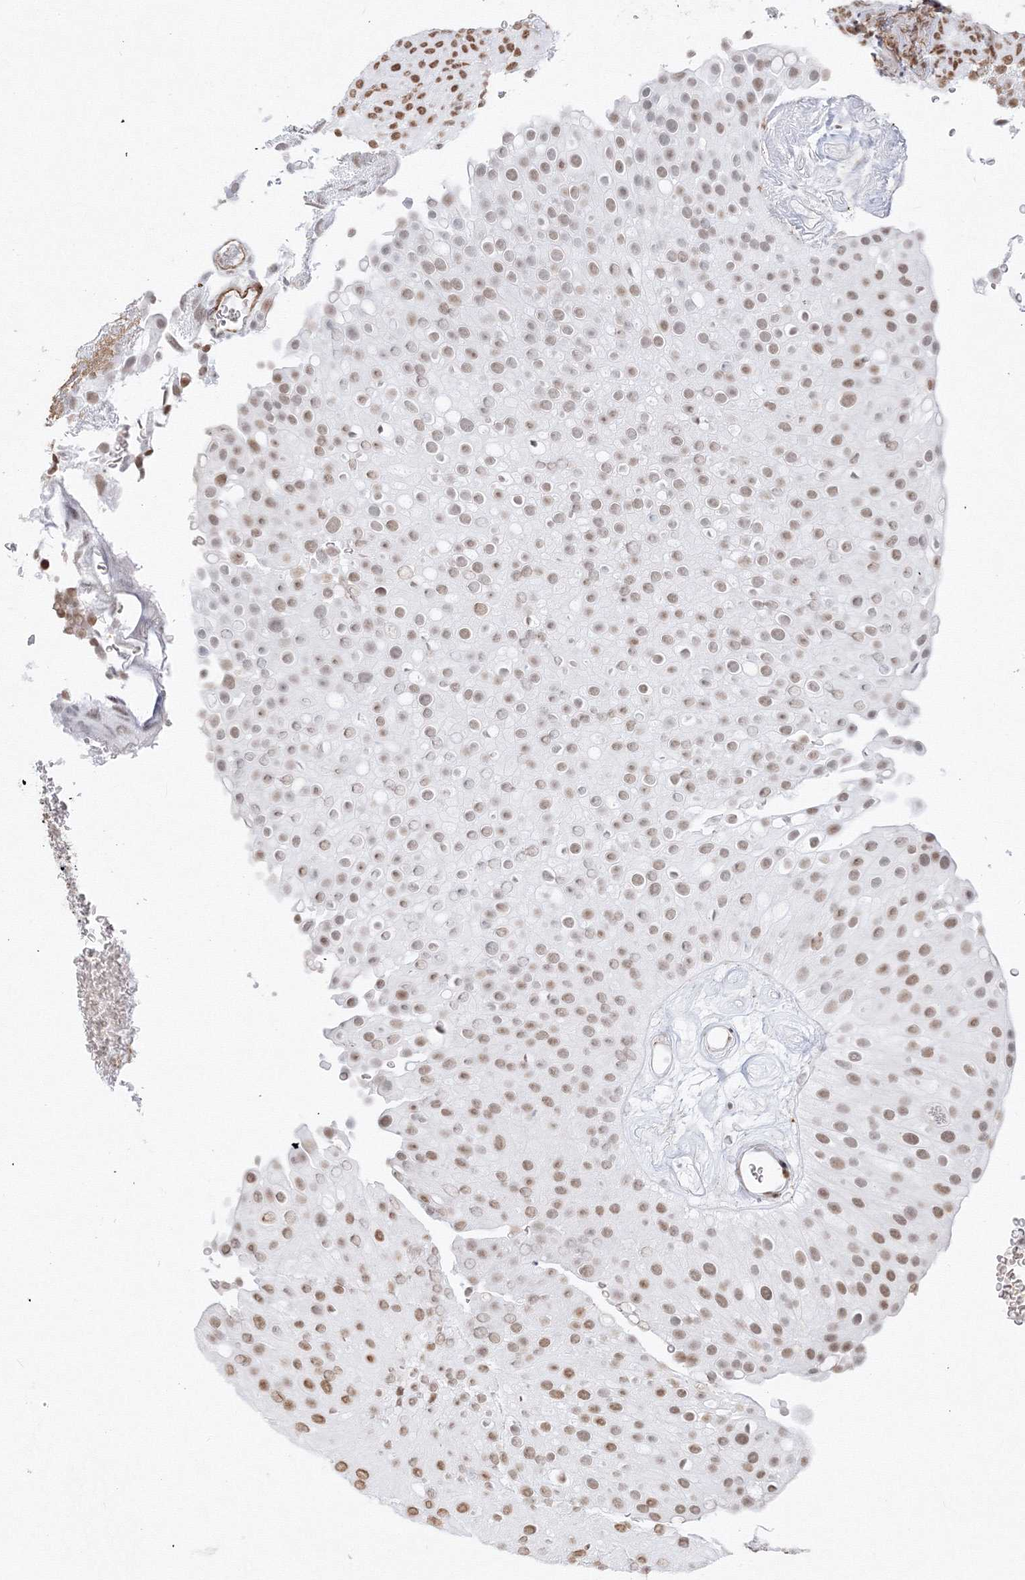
{"staining": {"intensity": "moderate", "quantity": "25%-75%", "location": "nuclear"}, "tissue": "urothelial cancer", "cell_type": "Tumor cells", "image_type": "cancer", "snomed": [{"axis": "morphology", "description": "Urothelial carcinoma, Low grade"}, {"axis": "topography", "description": "Urinary bladder"}], "caption": "Tumor cells reveal moderate nuclear positivity in approximately 25%-75% of cells in urothelial carcinoma (low-grade). (Stains: DAB in brown, nuclei in blue, Microscopy: brightfield microscopy at high magnification).", "gene": "ZNF638", "patient": {"sex": "male", "age": 78}}